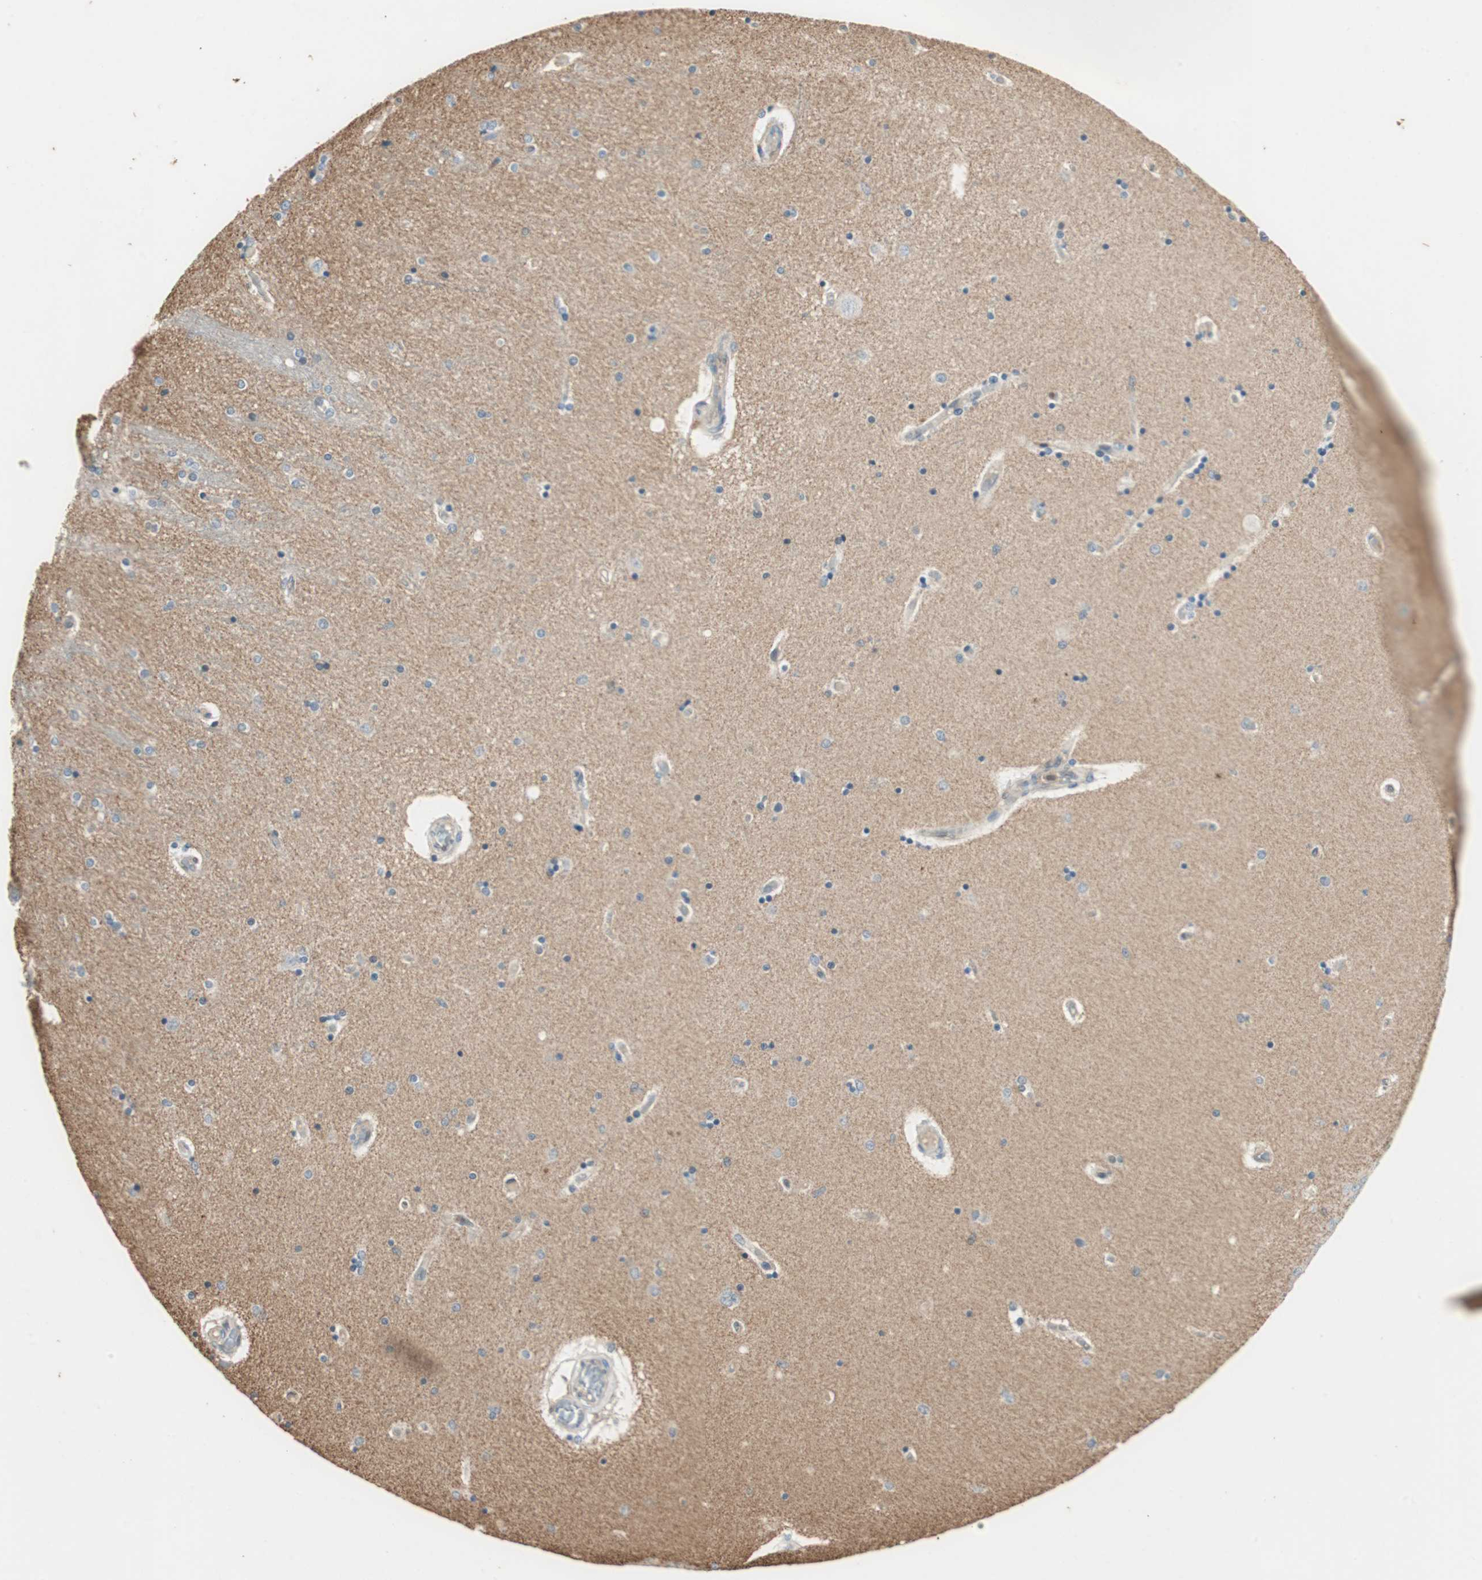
{"staining": {"intensity": "negative", "quantity": "none", "location": "none"}, "tissue": "hippocampus", "cell_type": "Glial cells", "image_type": "normal", "snomed": [{"axis": "morphology", "description": "Normal tissue, NOS"}, {"axis": "topography", "description": "Hippocampus"}], "caption": "Glial cells show no significant positivity in normal hippocampus.", "gene": "SERPINB5", "patient": {"sex": "female", "age": 54}}